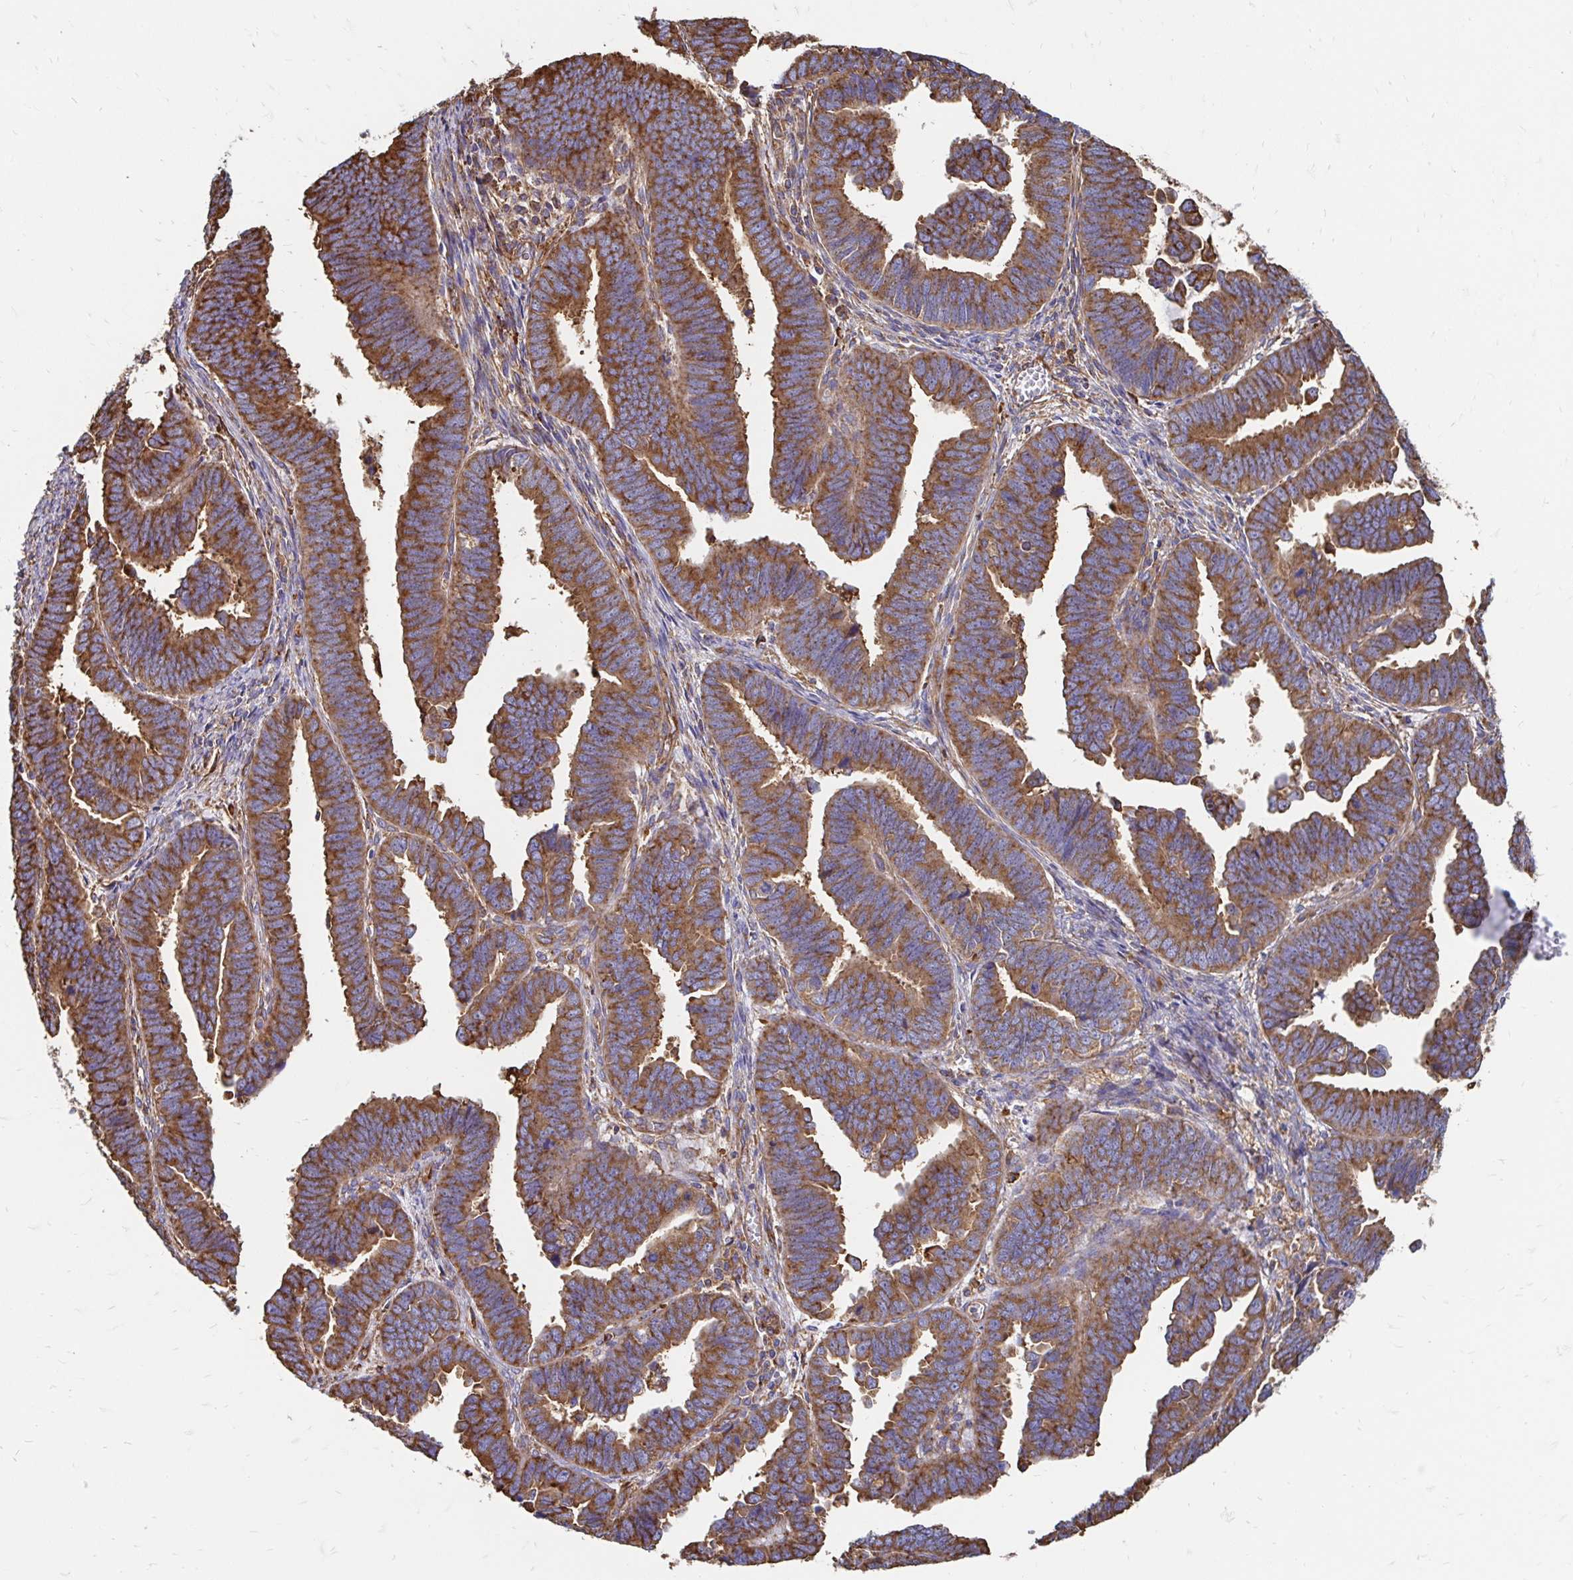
{"staining": {"intensity": "strong", "quantity": ">75%", "location": "cytoplasmic/membranous"}, "tissue": "endometrial cancer", "cell_type": "Tumor cells", "image_type": "cancer", "snomed": [{"axis": "morphology", "description": "Adenocarcinoma, NOS"}, {"axis": "topography", "description": "Endometrium"}], "caption": "Immunohistochemistry micrograph of adenocarcinoma (endometrial) stained for a protein (brown), which shows high levels of strong cytoplasmic/membranous expression in approximately >75% of tumor cells.", "gene": "CLTC", "patient": {"sex": "female", "age": 75}}